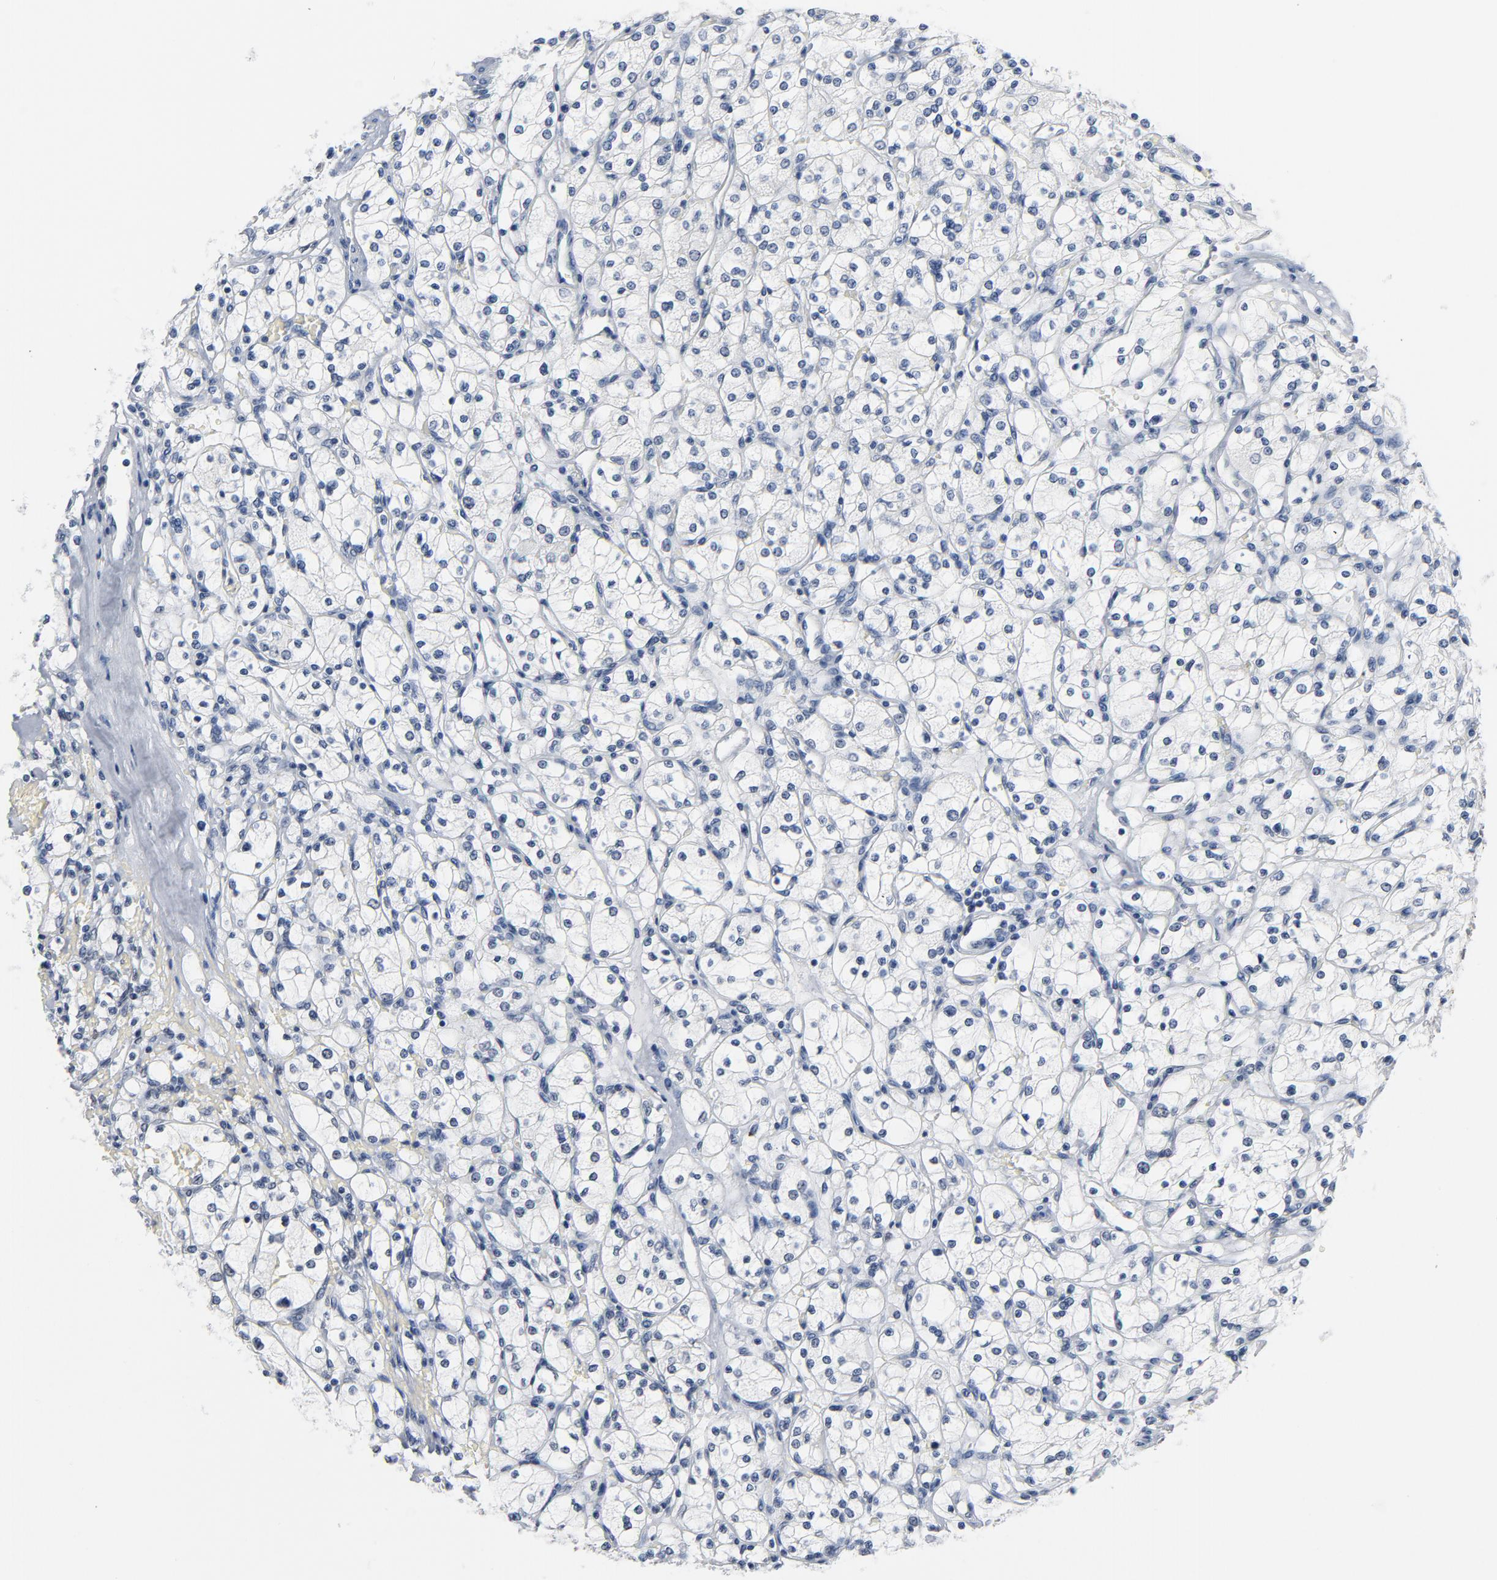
{"staining": {"intensity": "moderate", "quantity": "<25%", "location": "nuclear"}, "tissue": "renal cancer", "cell_type": "Tumor cells", "image_type": "cancer", "snomed": [{"axis": "morphology", "description": "Adenocarcinoma, NOS"}, {"axis": "topography", "description": "Kidney"}], "caption": "Tumor cells reveal low levels of moderate nuclear positivity in about <25% of cells in renal adenocarcinoma.", "gene": "CSTF2", "patient": {"sex": "female", "age": 83}}